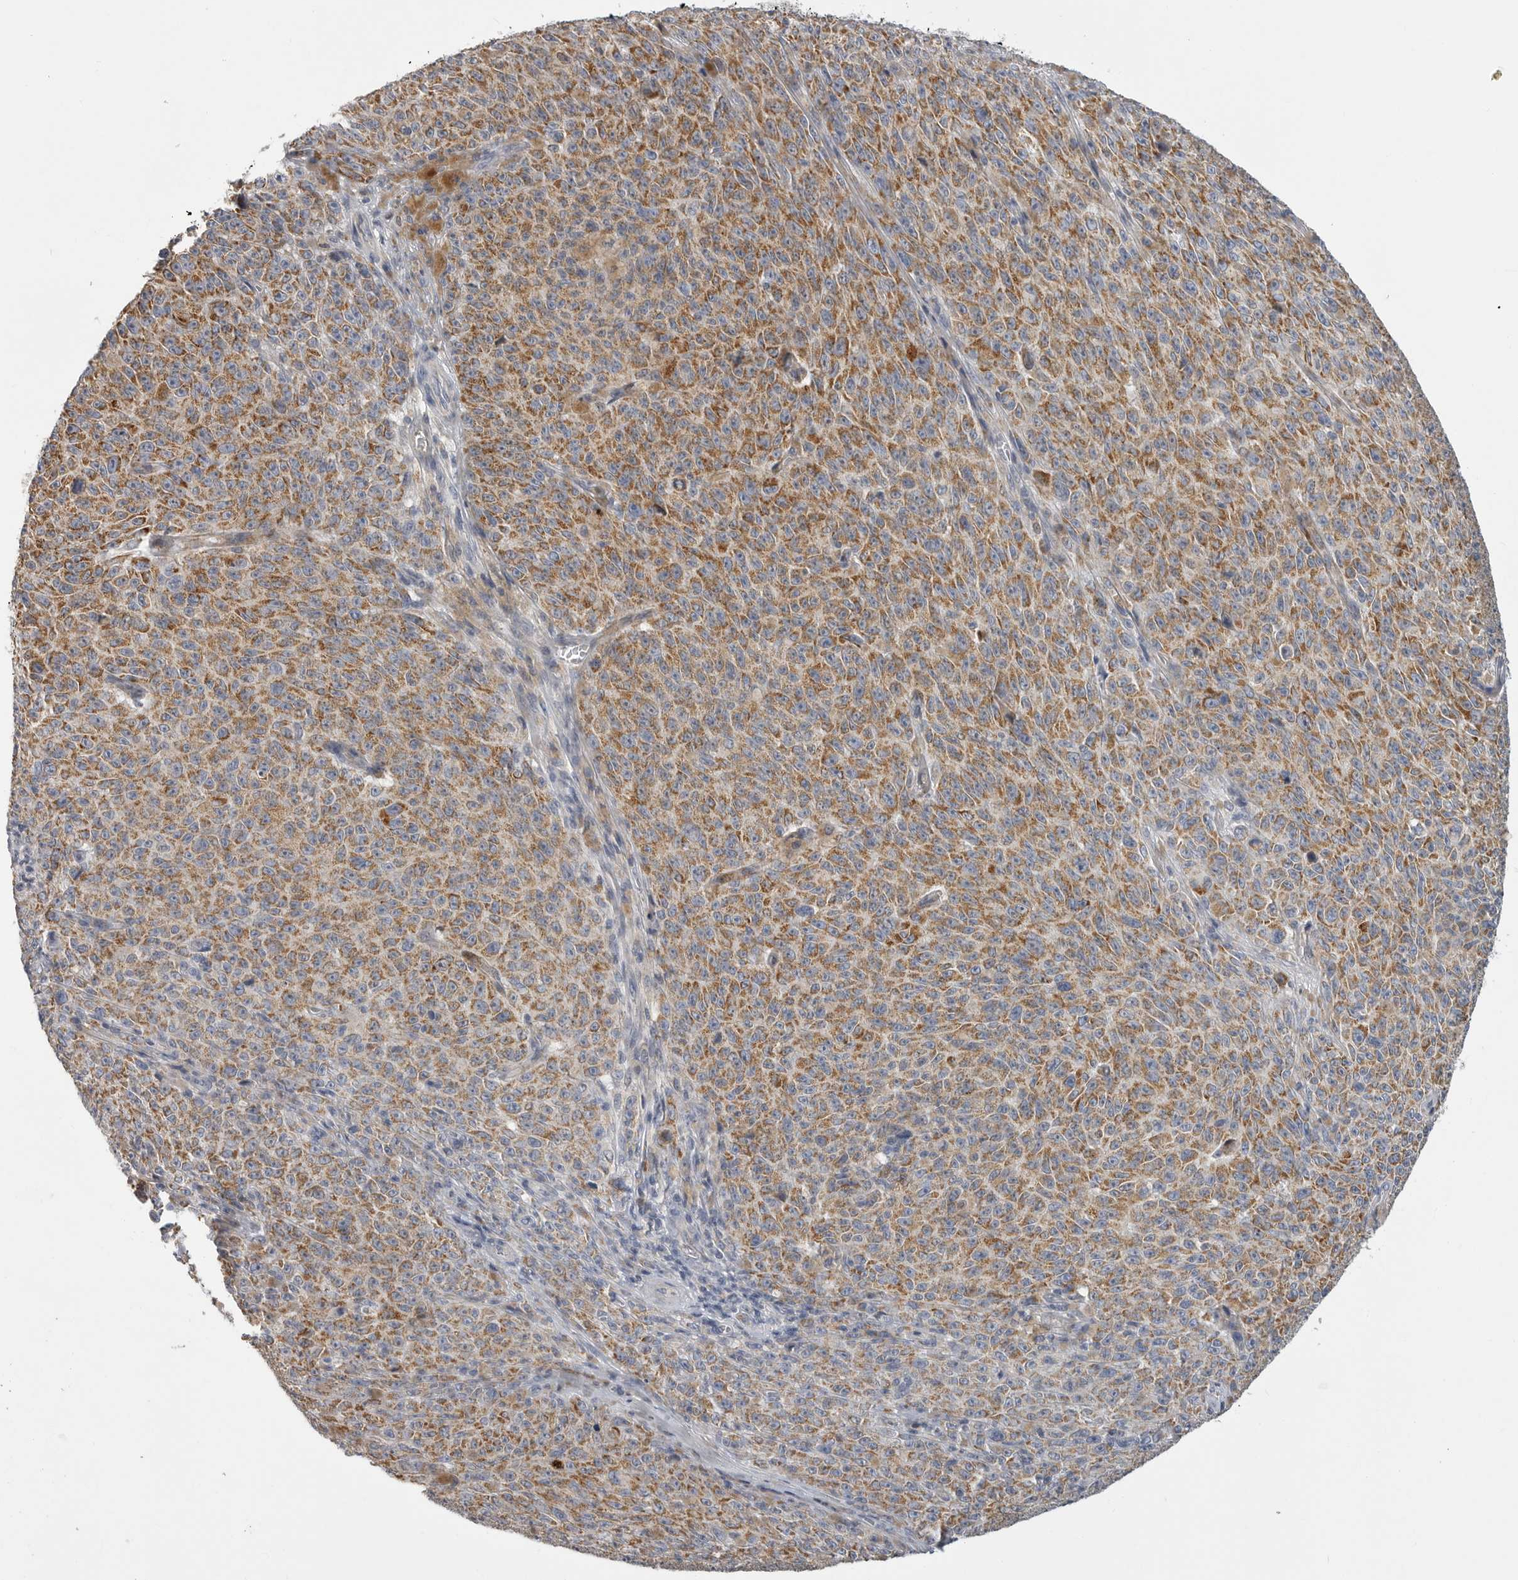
{"staining": {"intensity": "moderate", "quantity": ">75%", "location": "cytoplasmic/membranous"}, "tissue": "melanoma", "cell_type": "Tumor cells", "image_type": "cancer", "snomed": [{"axis": "morphology", "description": "Malignant melanoma, NOS"}, {"axis": "topography", "description": "Skin"}], "caption": "An immunohistochemistry (IHC) photomicrograph of tumor tissue is shown. Protein staining in brown shows moderate cytoplasmic/membranous positivity in malignant melanoma within tumor cells.", "gene": "SDC3", "patient": {"sex": "female", "age": 82}}